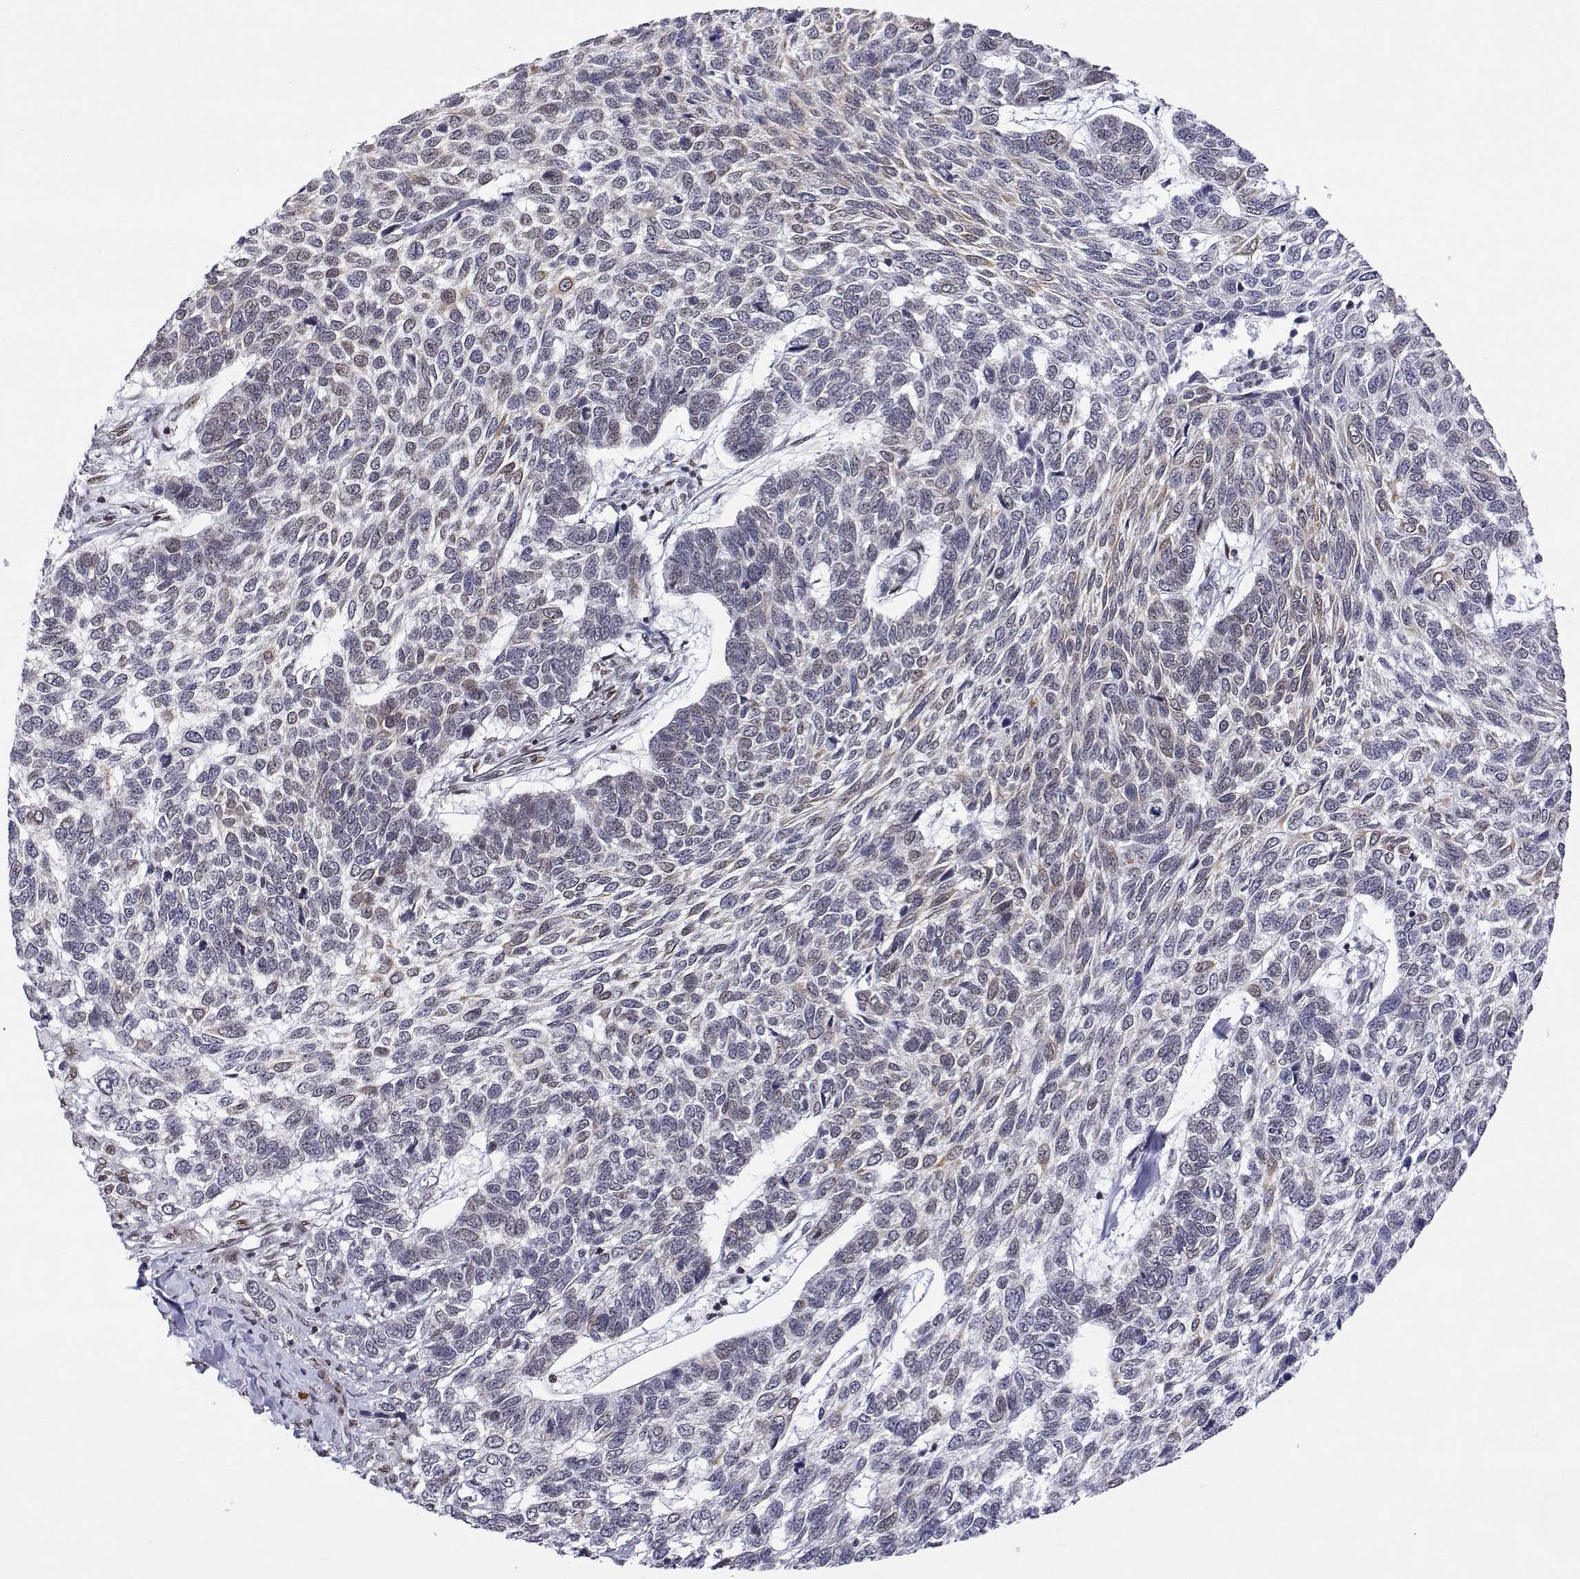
{"staining": {"intensity": "weak", "quantity": "<25%", "location": "nuclear"}, "tissue": "skin cancer", "cell_type": "Tumor cells", "image_type": "cancer", "snomed": [{"axis": "morphology", "description": "Basal cell carcinoma"}, {"axis": "topography", "description": "Skin"}], "caption": "Immunohistochemical staining of skin basal cell carcinoma exhibits no significant expression in tumor cells.", "gene": "XPC", "patient": {"sex": "female", "age": 65}}